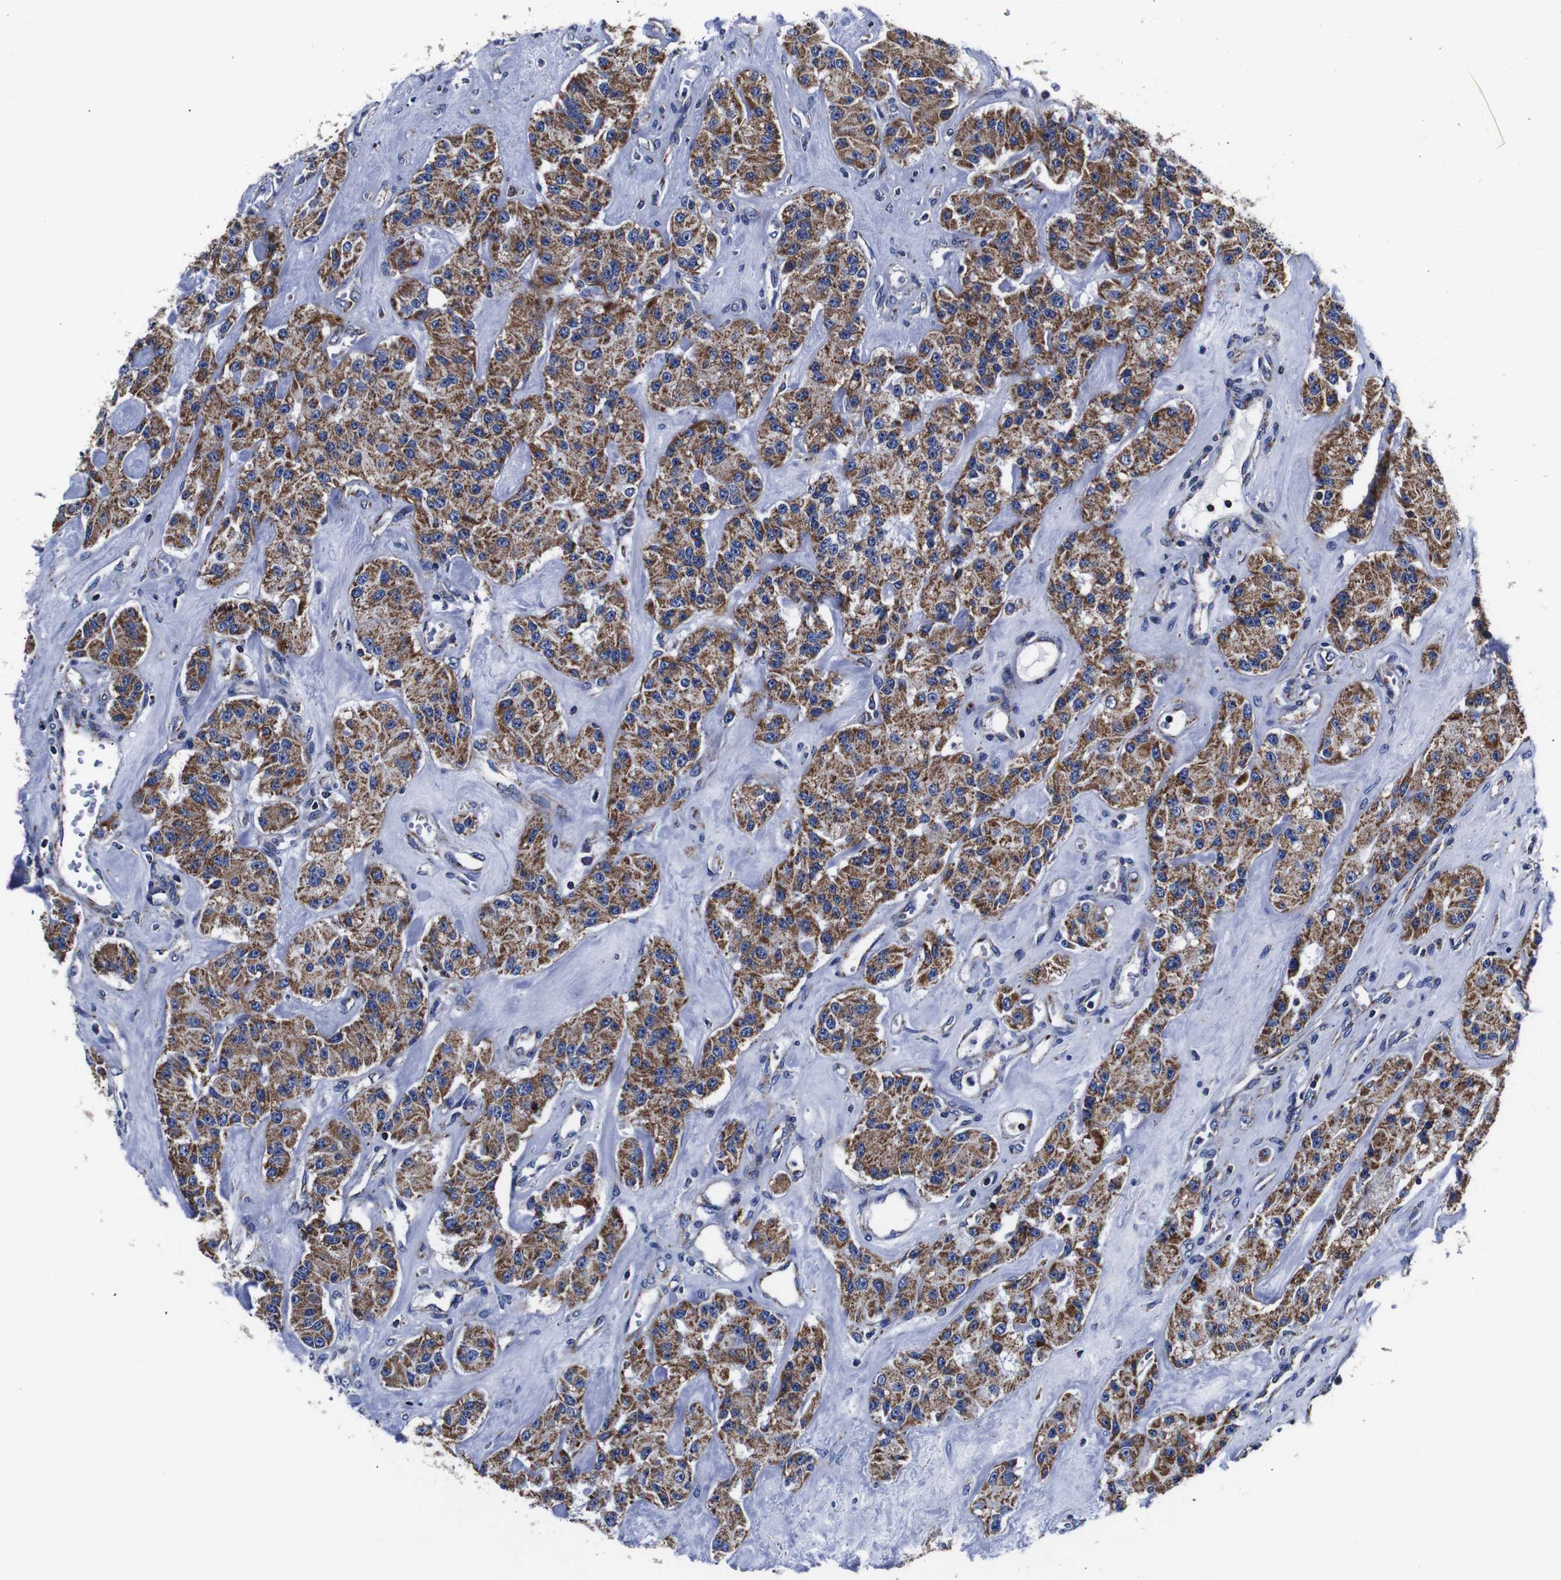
{"staining": {"intensity": "moderate", "quantity": ">75%", "location": "cytoplasmic/membranous"}, "tissue": "carcinoid", "cell_type": "Tumor cells", "image_type": "cancer", "snomed": [{"axis": "morphology", "description": "Carcinoid, malignant, NOS"}, {"axis": "topography", "description": "Pancreas"}], "caption": "DAB (3,3'-diaminobenzidine) immunohistochemical staining of carcinoid exhibits moderate cytoplasmic/membranous protein positivity in about >75% of tumor cells.", "gene": "FKBP9", "patient": {"sex": "male", "age": 41}}